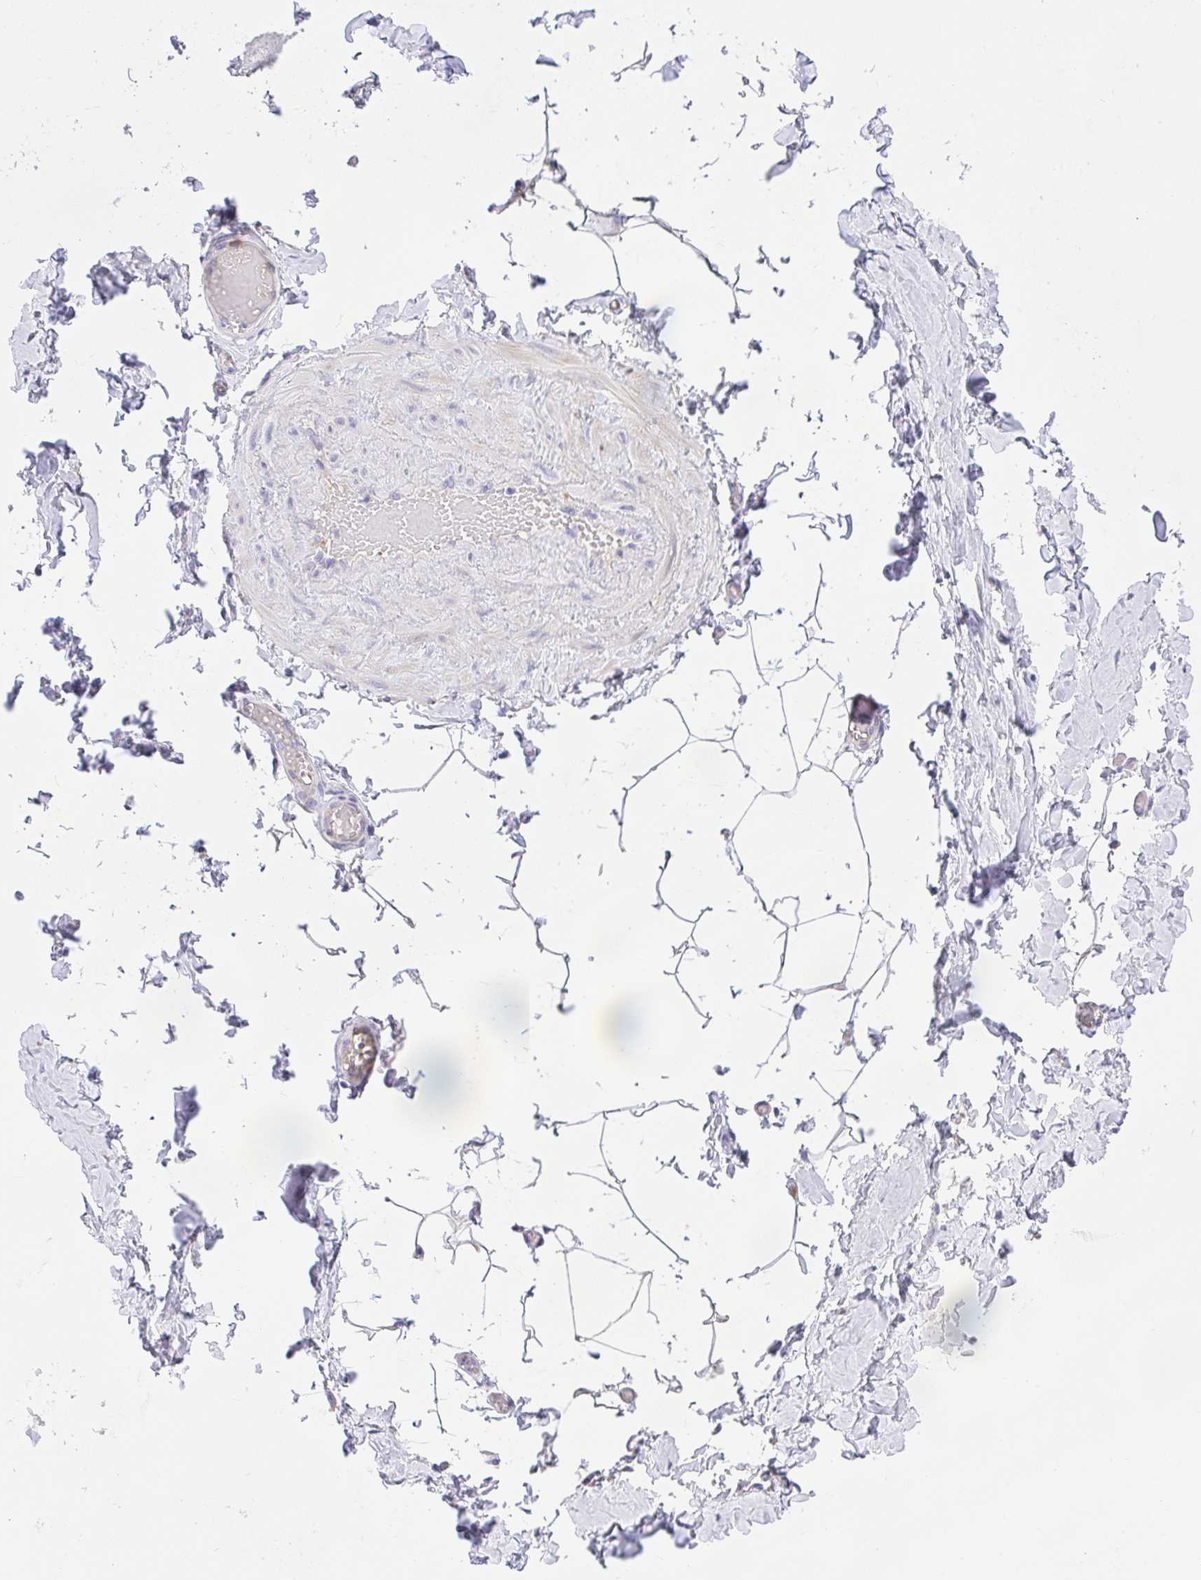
{"staining": {"intensity": "negative", "quantity": "none", "location": "none"}, "tissue": "adipose tissue", "cell_type": "Adipocytes", "image_type": "normal", "snomed": [{"axis": "morphology", "description": "Normal tissue, NOS"}, {"axis": "topography", "description": "Soft tissue"}, {"axis": "topography", "description": "Adipose tissue"}, {"axis": "topography", "description": "Vascular tissue"}, {"axis": "topography", "description": "Peripheral nerve tissue"}], "caption": "Human adipose tissue stained for a protein using immunohistochemistry displays no positivity in adipocytes.", "gene": "ADRA2C", "patient": {"sex": "male", "age": 29}}